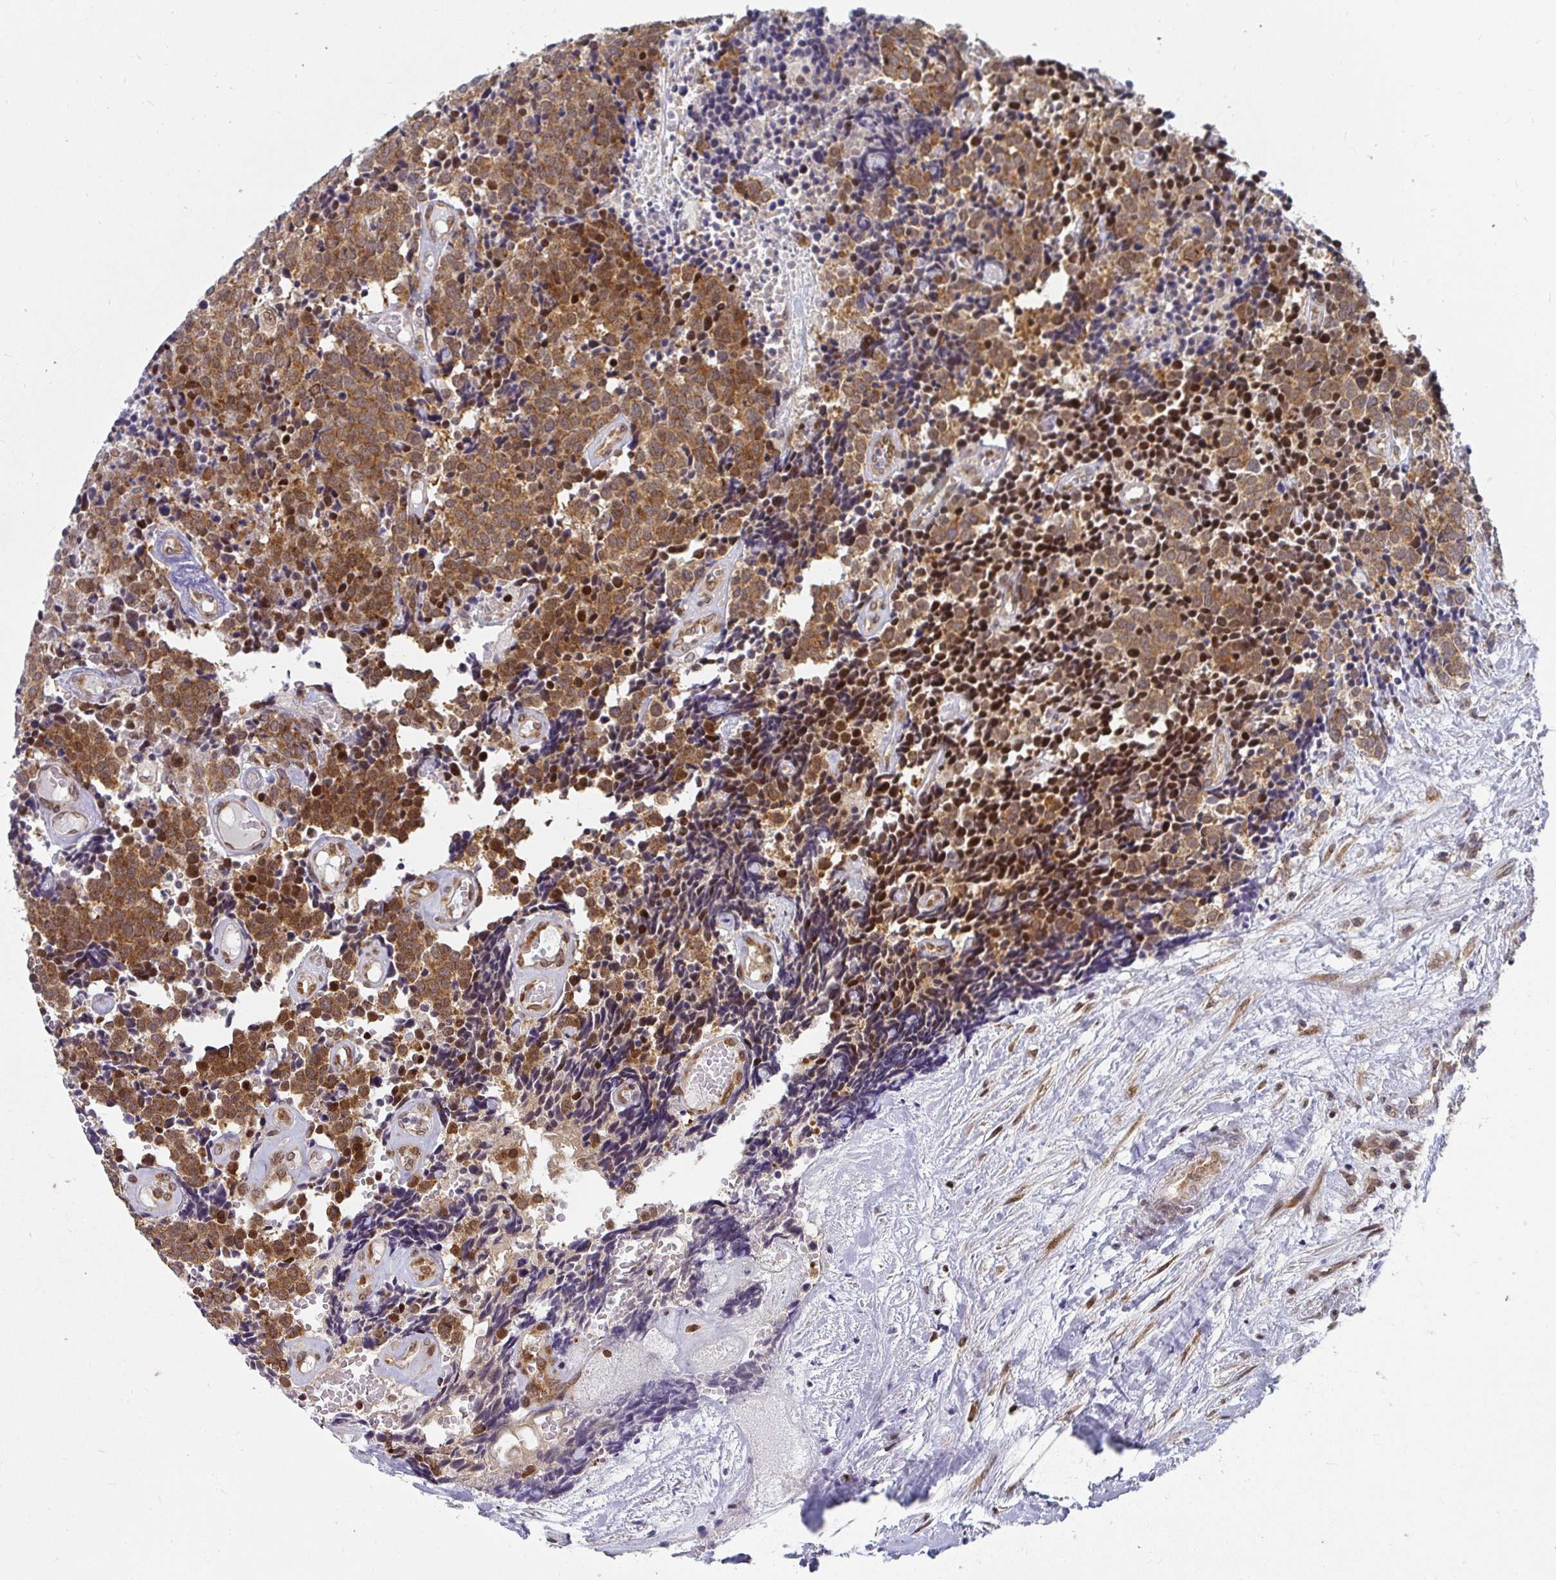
{"staining": {"intensity": "moderate", "quantity": ">75%", "location": "cytoplasmic/membranous"}, "tissue": "carcinoid", "cell_type": "Tumor cells", "image_type": "cancer", "snomed": [{"axis": "morphology", "description": "Carcinoid, malignant, NOS"}, {"axis": "topography", "description": "Skin"}], "caption": "Carcinoid (malignant) stained for a protein exhibits moderate cytoplasmic/membranous positivity in tumor cells. The staining is performed using DAB brown chromogen to label protein expression. The nuclei are counter-stained blue using hematoxylin.", "gene": "SYNCRIP", "patient": {"sex": "female", "age": 79}}